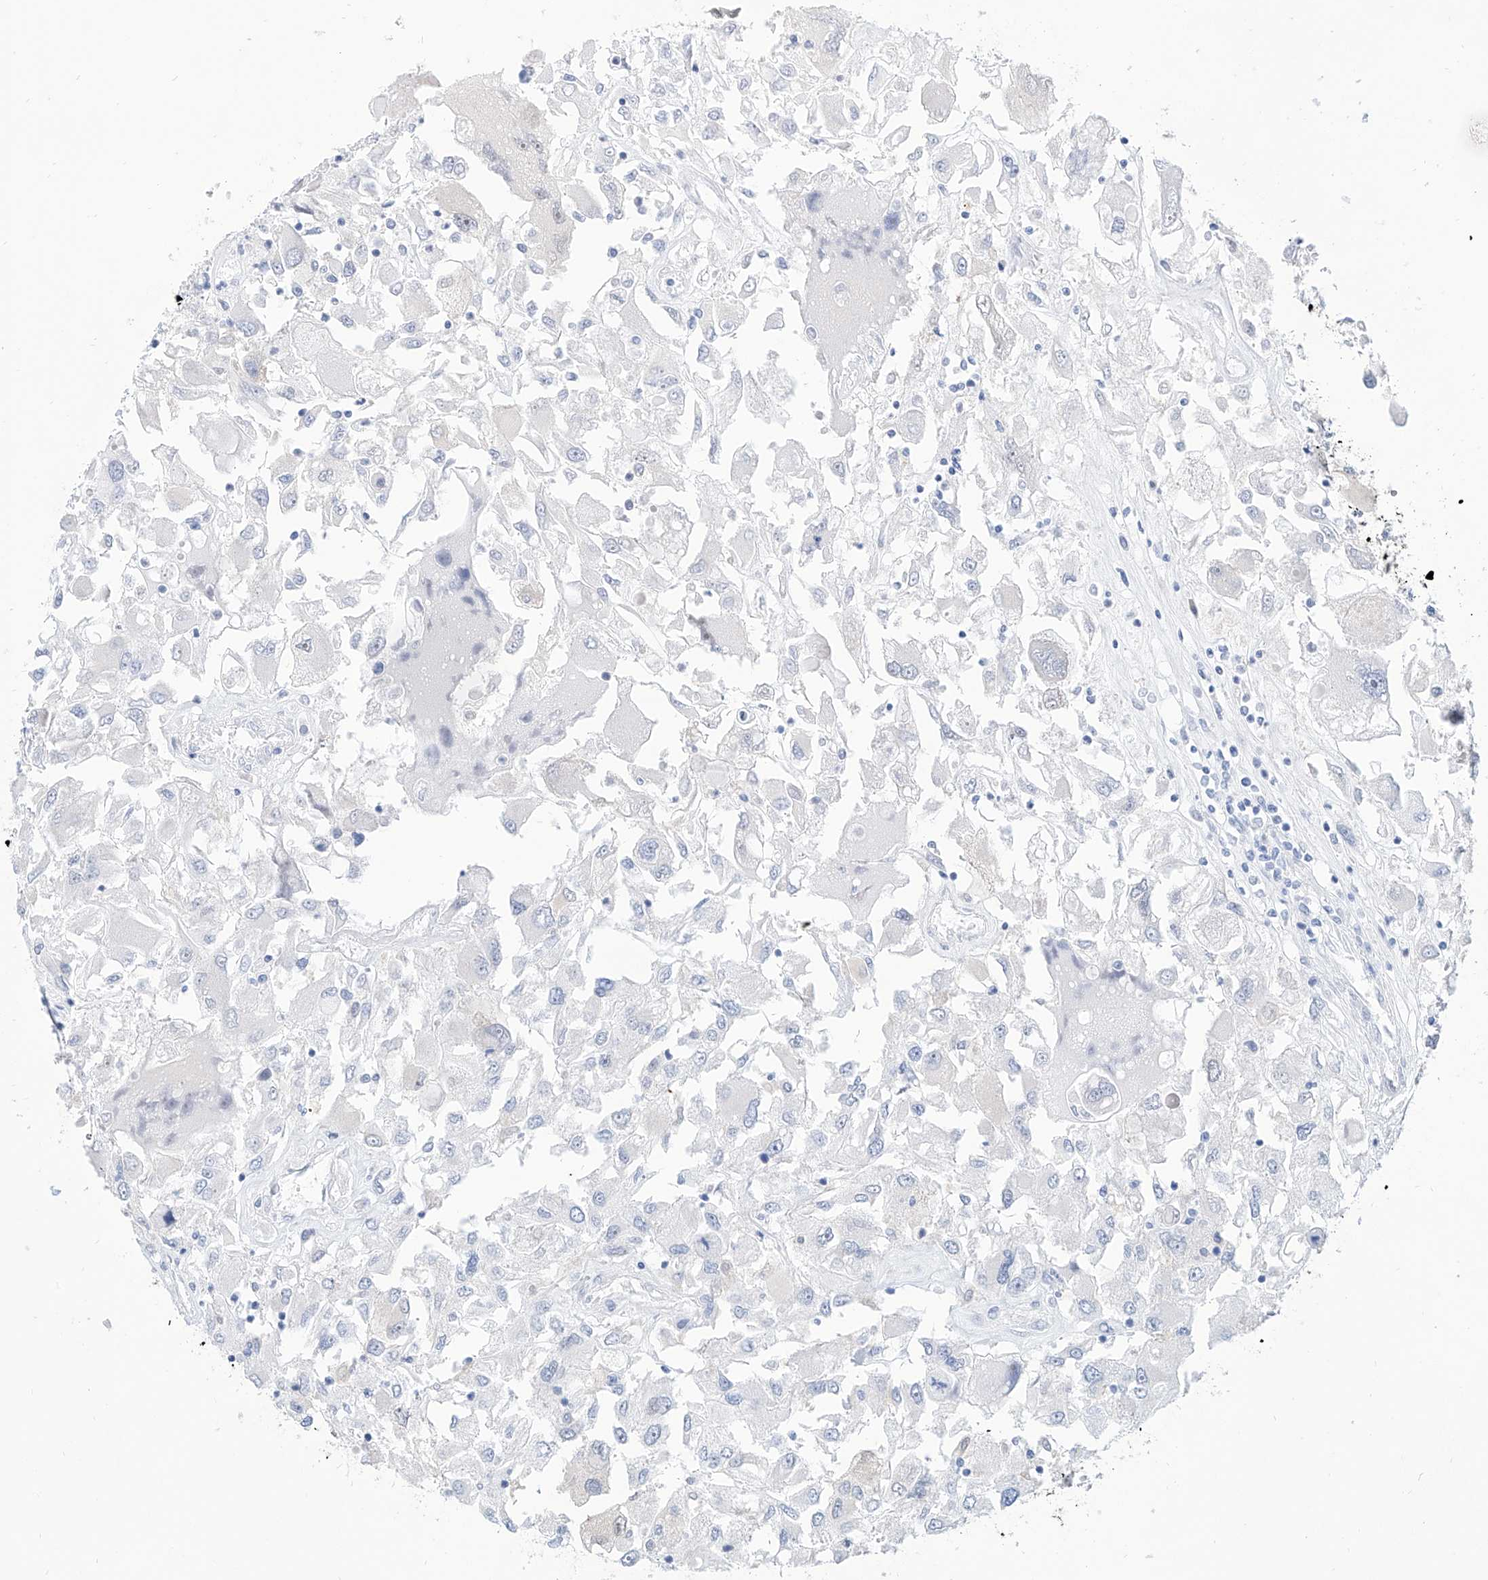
{"staining": {"intensity": "negative", "quantity": "none", "location": "none"}, "tissue": "renal cancer", "cell_type": "Tumor cells", "image_type": "cancer", "snomed": [{"axis": "morphology", "description": "Adenocarcinoma, NOS"}, {"axis": "topography", "description": "Kidney"}], "caption": "Renal cancer was stained to show a protein in brown. There is no significant positivity in tumor cells.", "gene": "PDXK", "patient": {"sex": "female", "age": 52}}